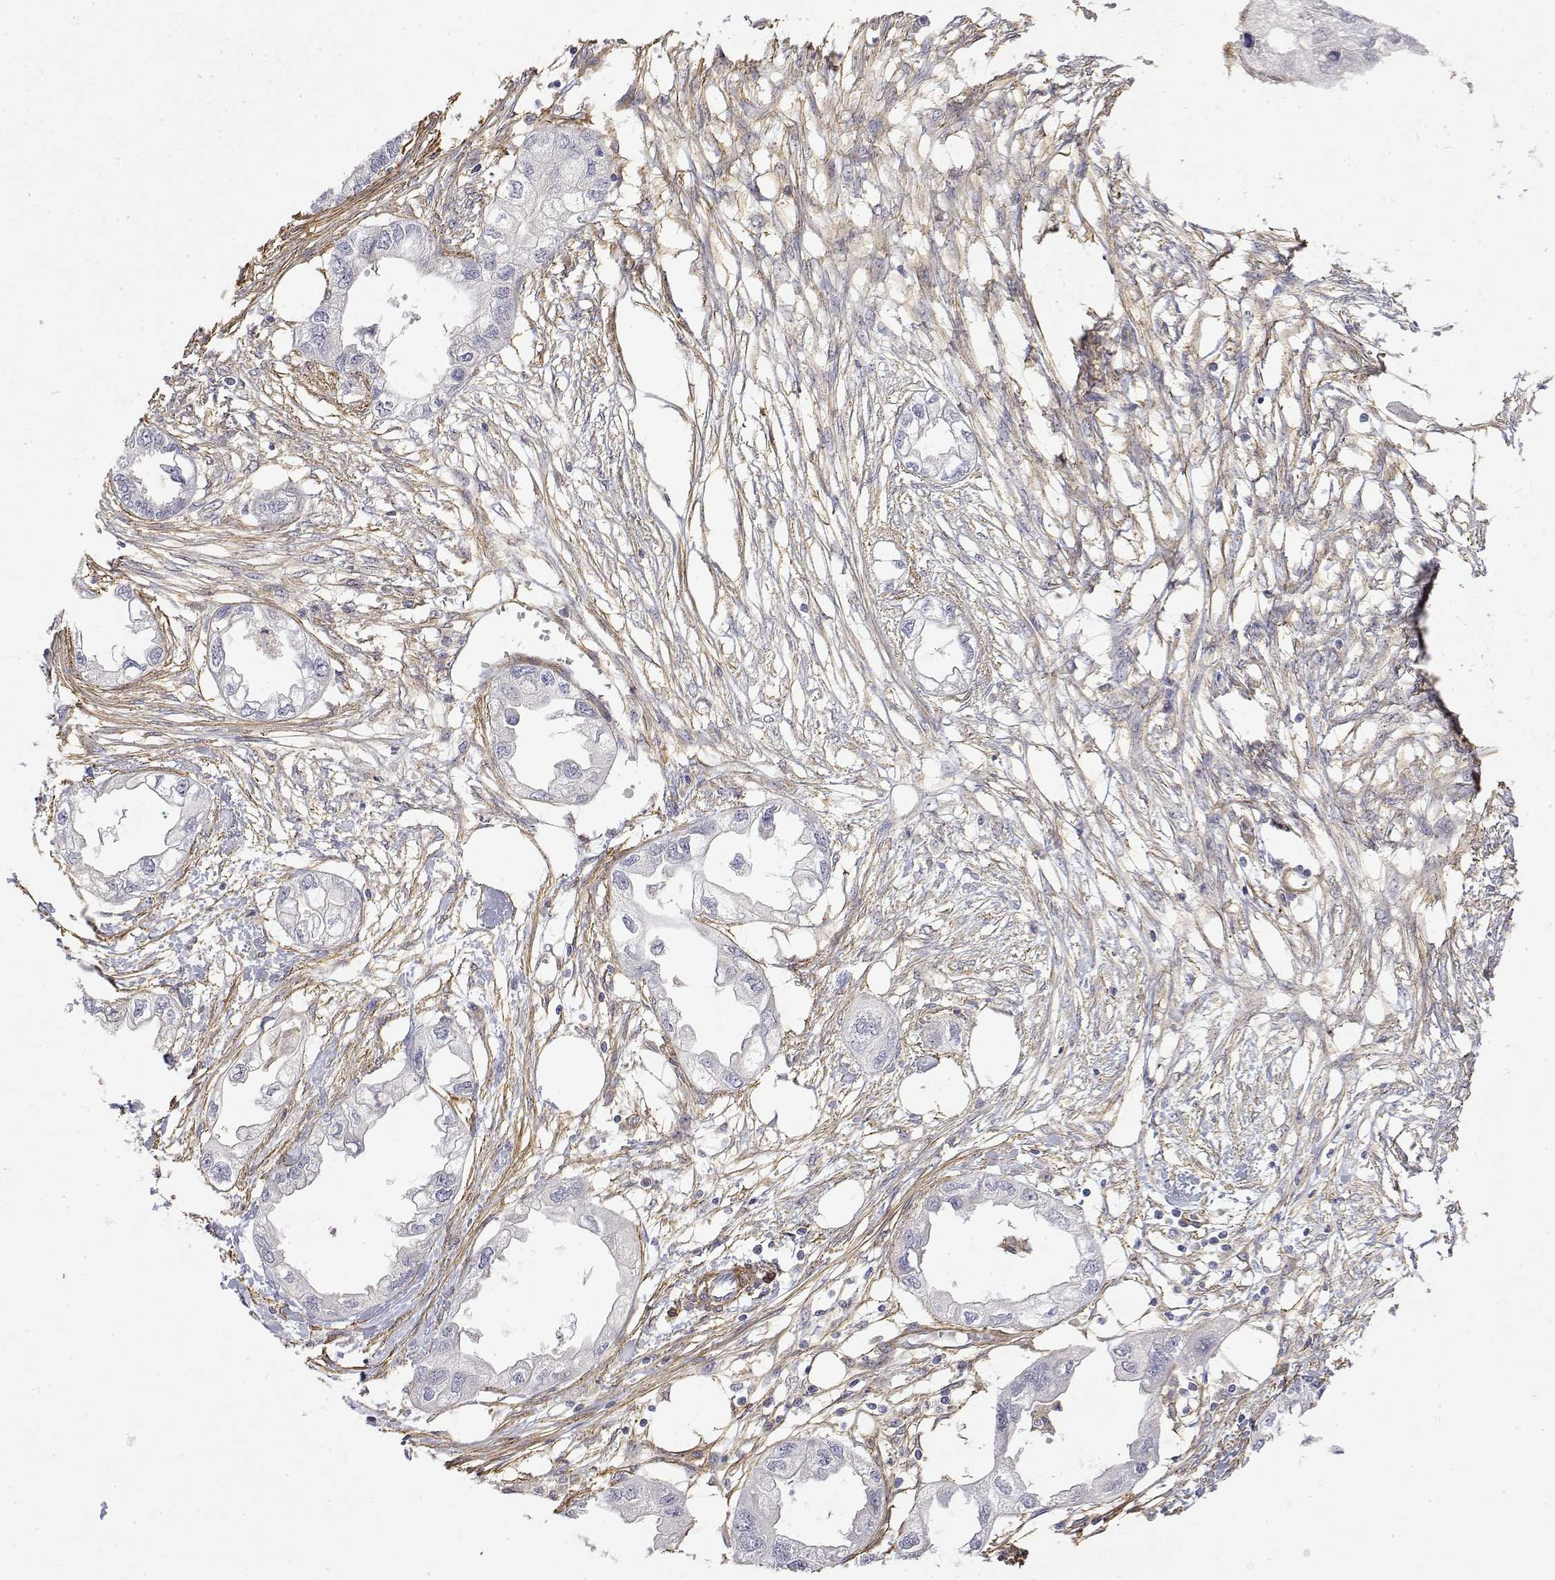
{"staining": {"intensity": "negative", "quantity": "none", "location": "none"}, "tissue": "endometrial cancer", "cell_type": "Tumor cells", "image_type": "cancer", "snomed": [{"axis": "morphology", "description": "Adenocarcinoma, NOS"}, {"axis": "morphology", "description": "Adenocarcinoma, metastatic, NOS"}, {"axis": "topography", "description": "Adipose tissue"}, {"axis": "topography", "description": "Endometrium"}], "caption": "This micrograph is of endometrial adenocarcinoma stained with immunohistochemistry (IHC) to label a protein in brown with the nuclei are counter-stained blue. There is no positivity in tumor cells.", "gene": "SOWAHD", "patient": {"sex": "female", "age": 67}}